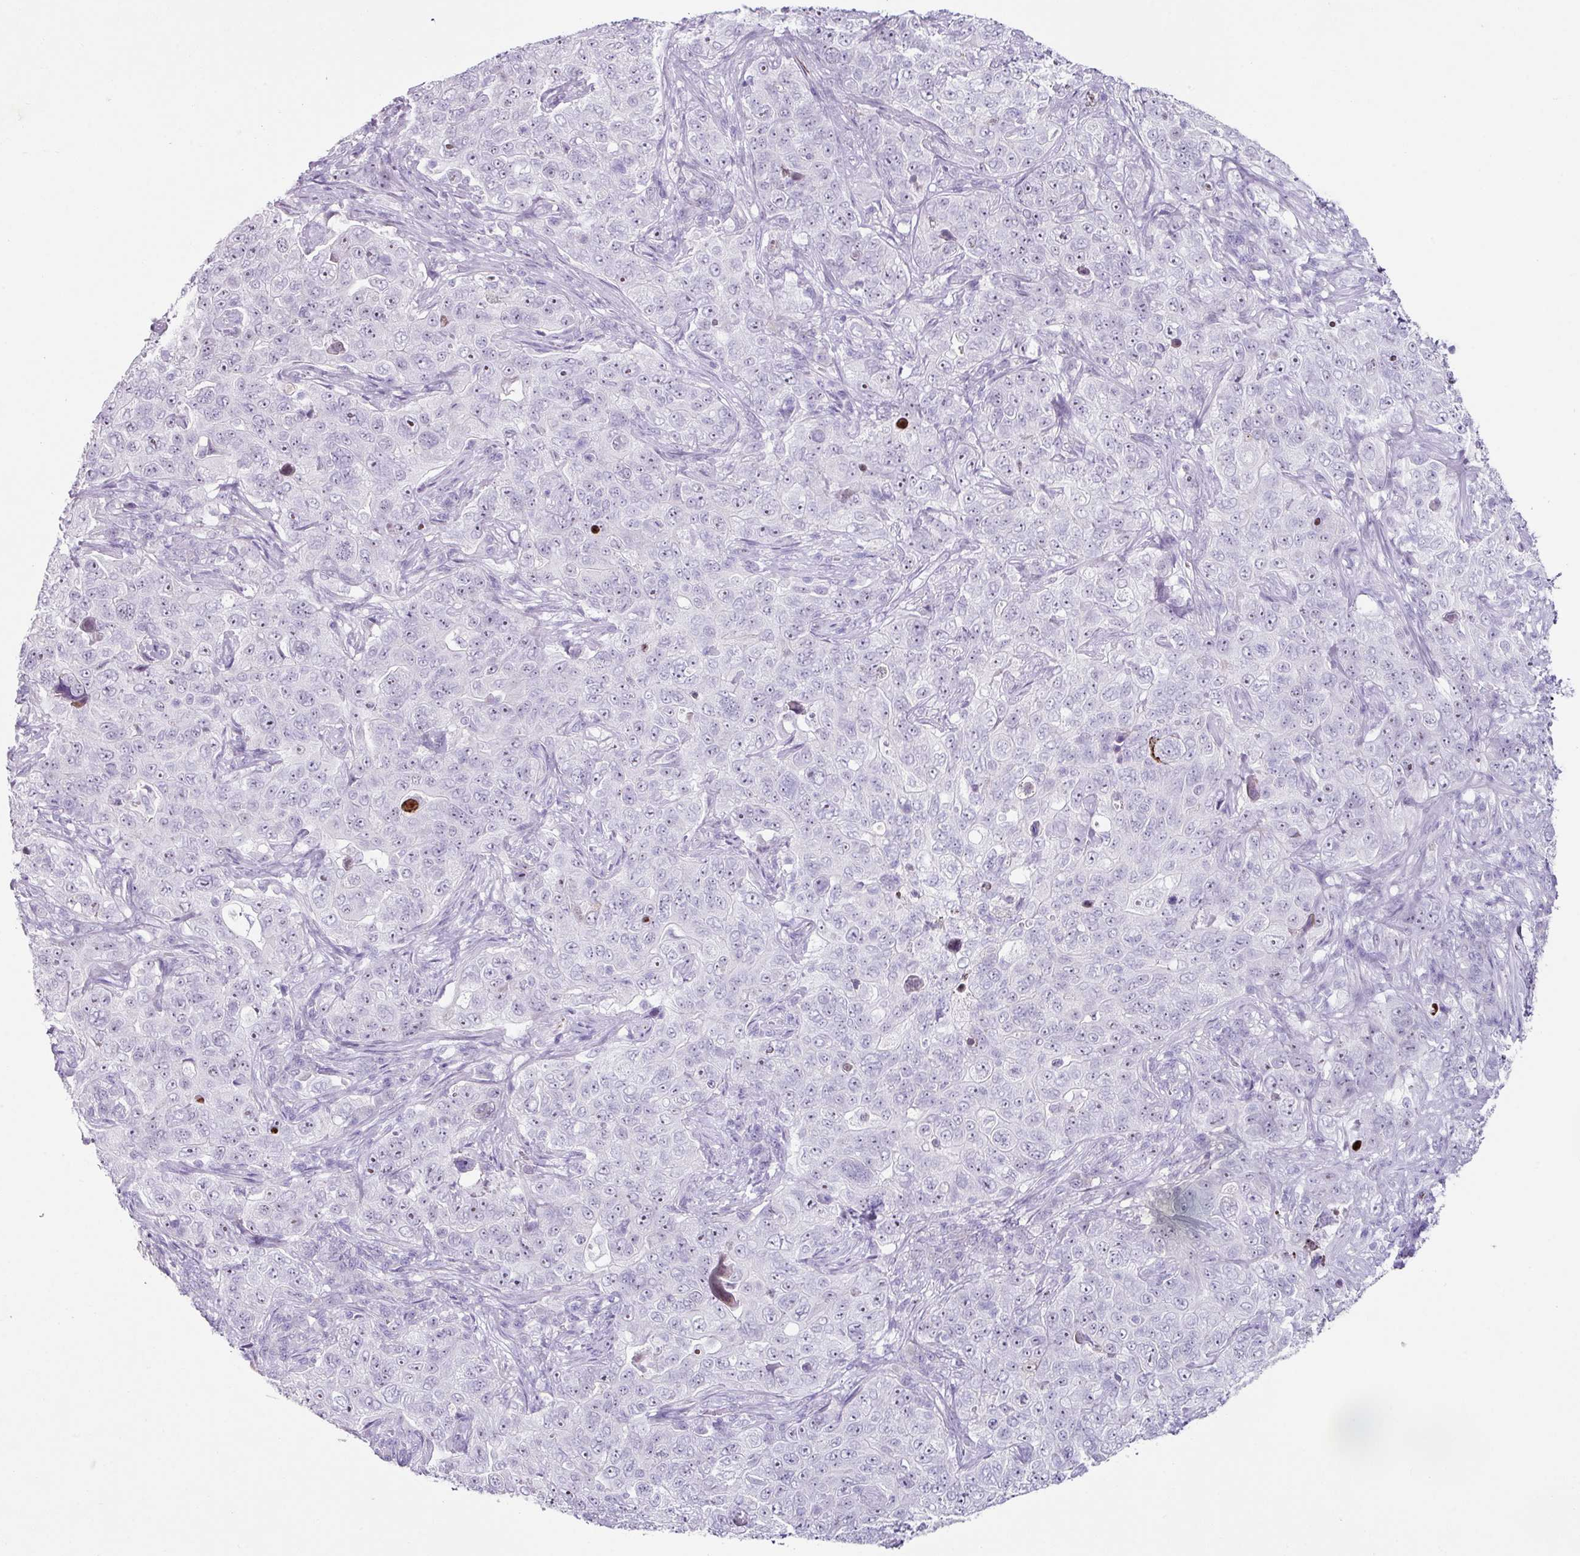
{"staining": {"intensity": "weak", "quantity": "<25%", "location": "nuclear"}, "tissue": "pancreatic cancer", "cell_type": "Tumor cells", "image_type": "cancer", "snomed": [{"axis": "morphology", "description": "Adenocarcinoma, NOS"}, {"axis": "topography", "description": "Pancreas"}], "caption": "Tumor cells show no significant protein staining in adenocarcinoma (pancreatic).", "gene": "TRA2A", "patient": {"sex": "male", "age": 68}}